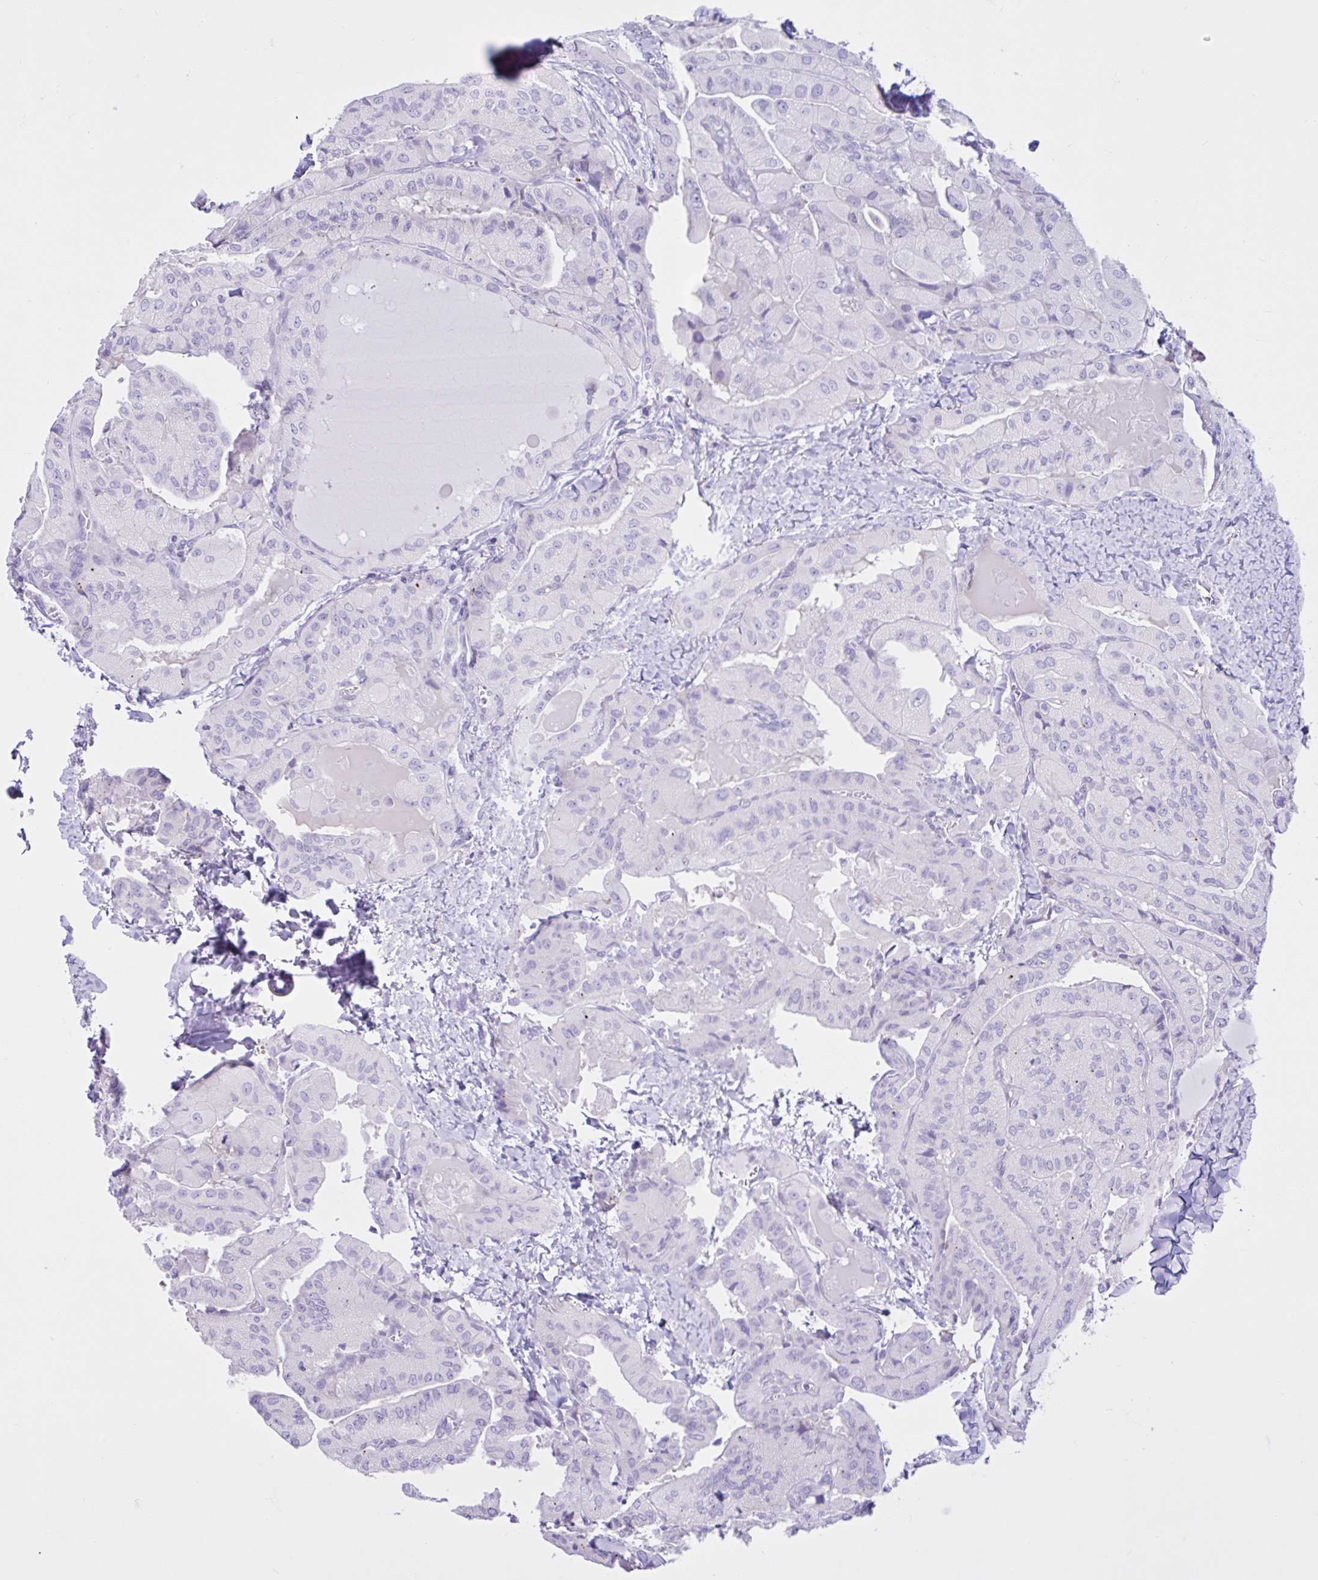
{"staining": {"intensity": "negative", "quantity": "none", "location": "none"}, "tissue": "thyroid cancer", "cell_type": "Tumor cells", "image_type": "cancer", "snomed": [{"axis": "morphology", "description": "Normal tissue, NOS"}, {"axis": "morphology", "description": "Papillary adenocarcinoma, NOS"}, {"axis": "topography", "description": "Thyroid gland"}], "caption": "Immunohistochemistry micrograph of human thyroid cancer stained for a protein (brown), which demonstrates no expression in tumor cells.", "gene": "CYP19A1", "patient": {"sex": "female", "age": 59}}